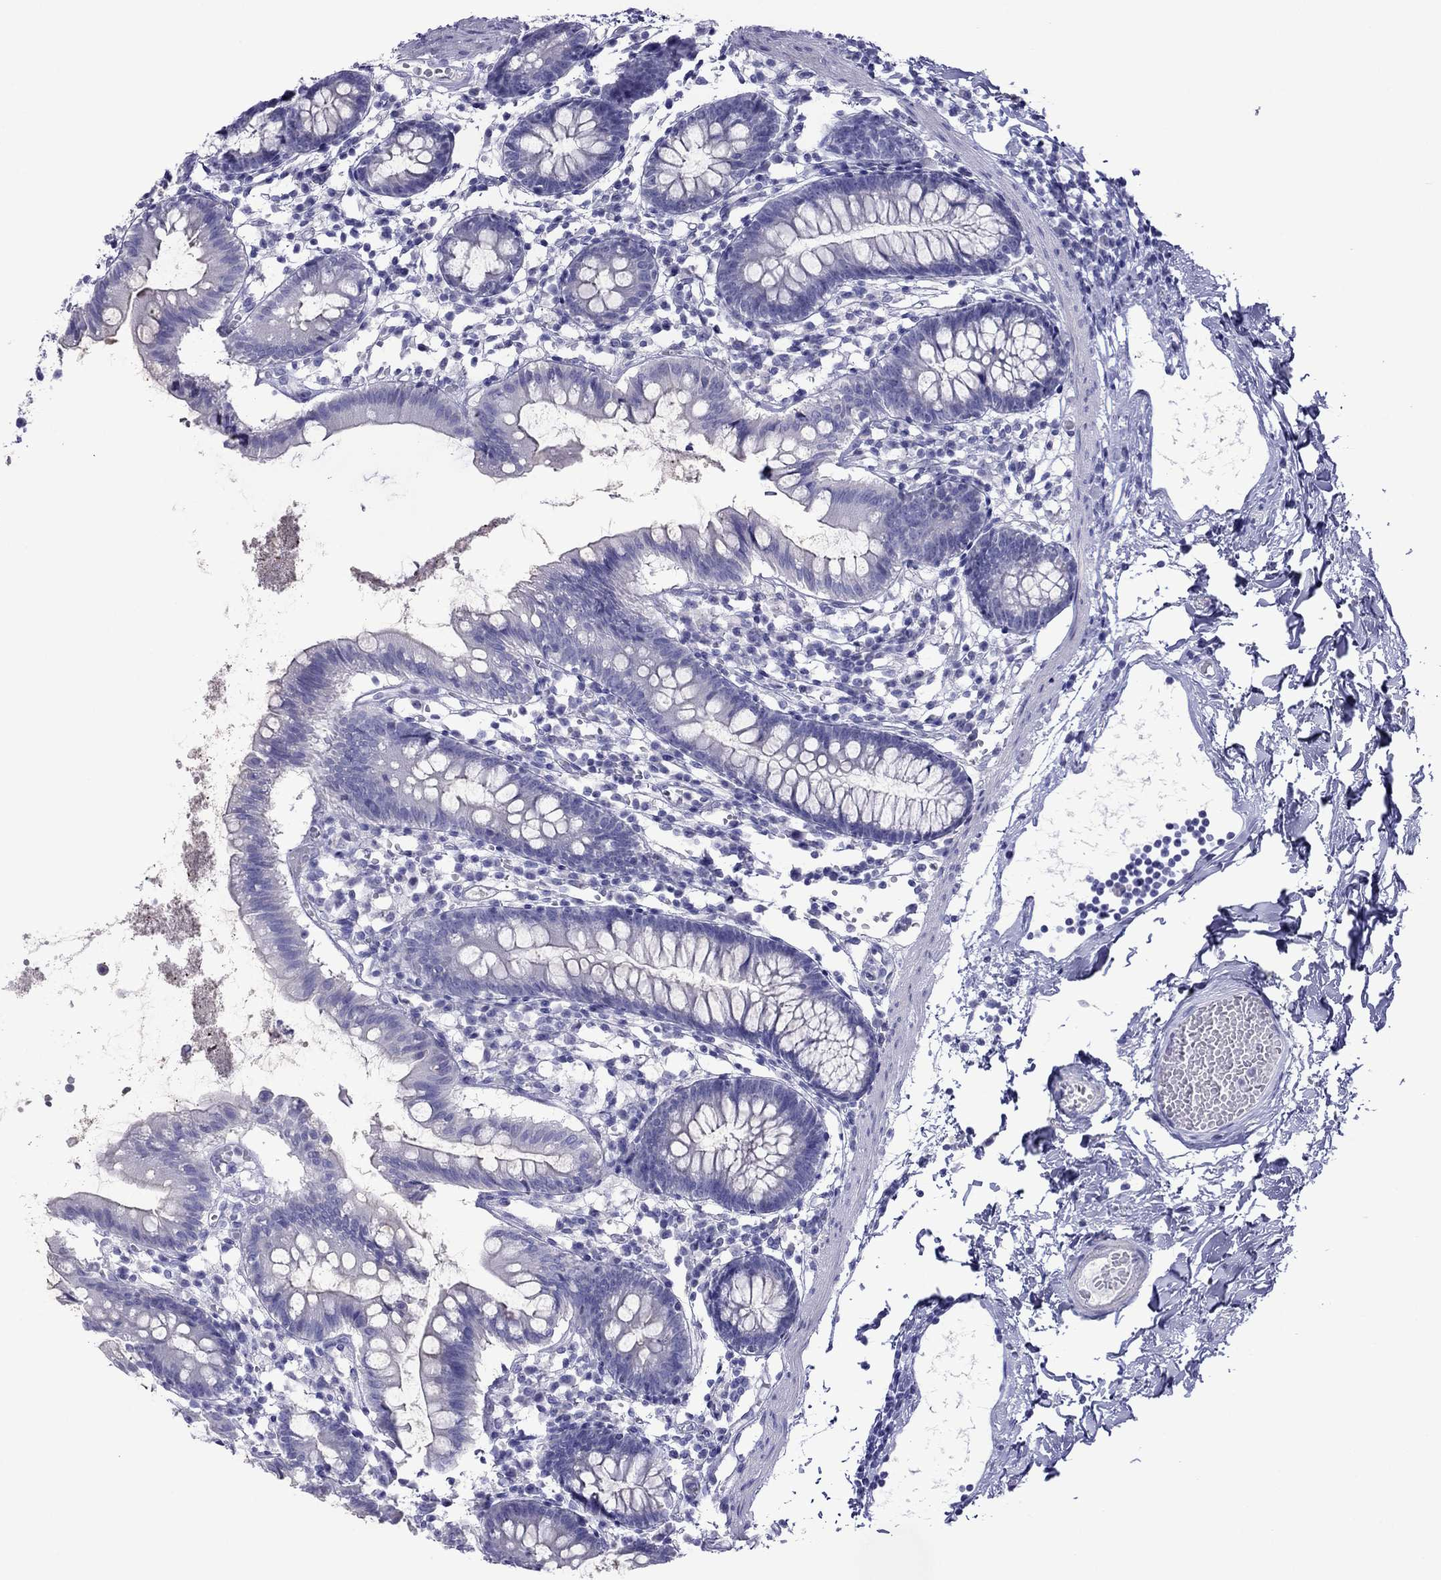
{"staining": {"intensity": "negative", "quantity": "none", "location": "none"}, "tissue": "small intestine", "cell_type": "Glandular cells", "image_type": "normal", "snomed": [{"axis": "morphology", "description": "Normal tissue, NOS"}, {"axis": "topography", "description": "Small intestine"}], "caption": "This is an immunohistochemistry (IHC) micrograph of benign human small intestine. There is no staining in glandular cells.", "gene": "PCDHA6", "patient": {"sex": "female", "age": 90}}